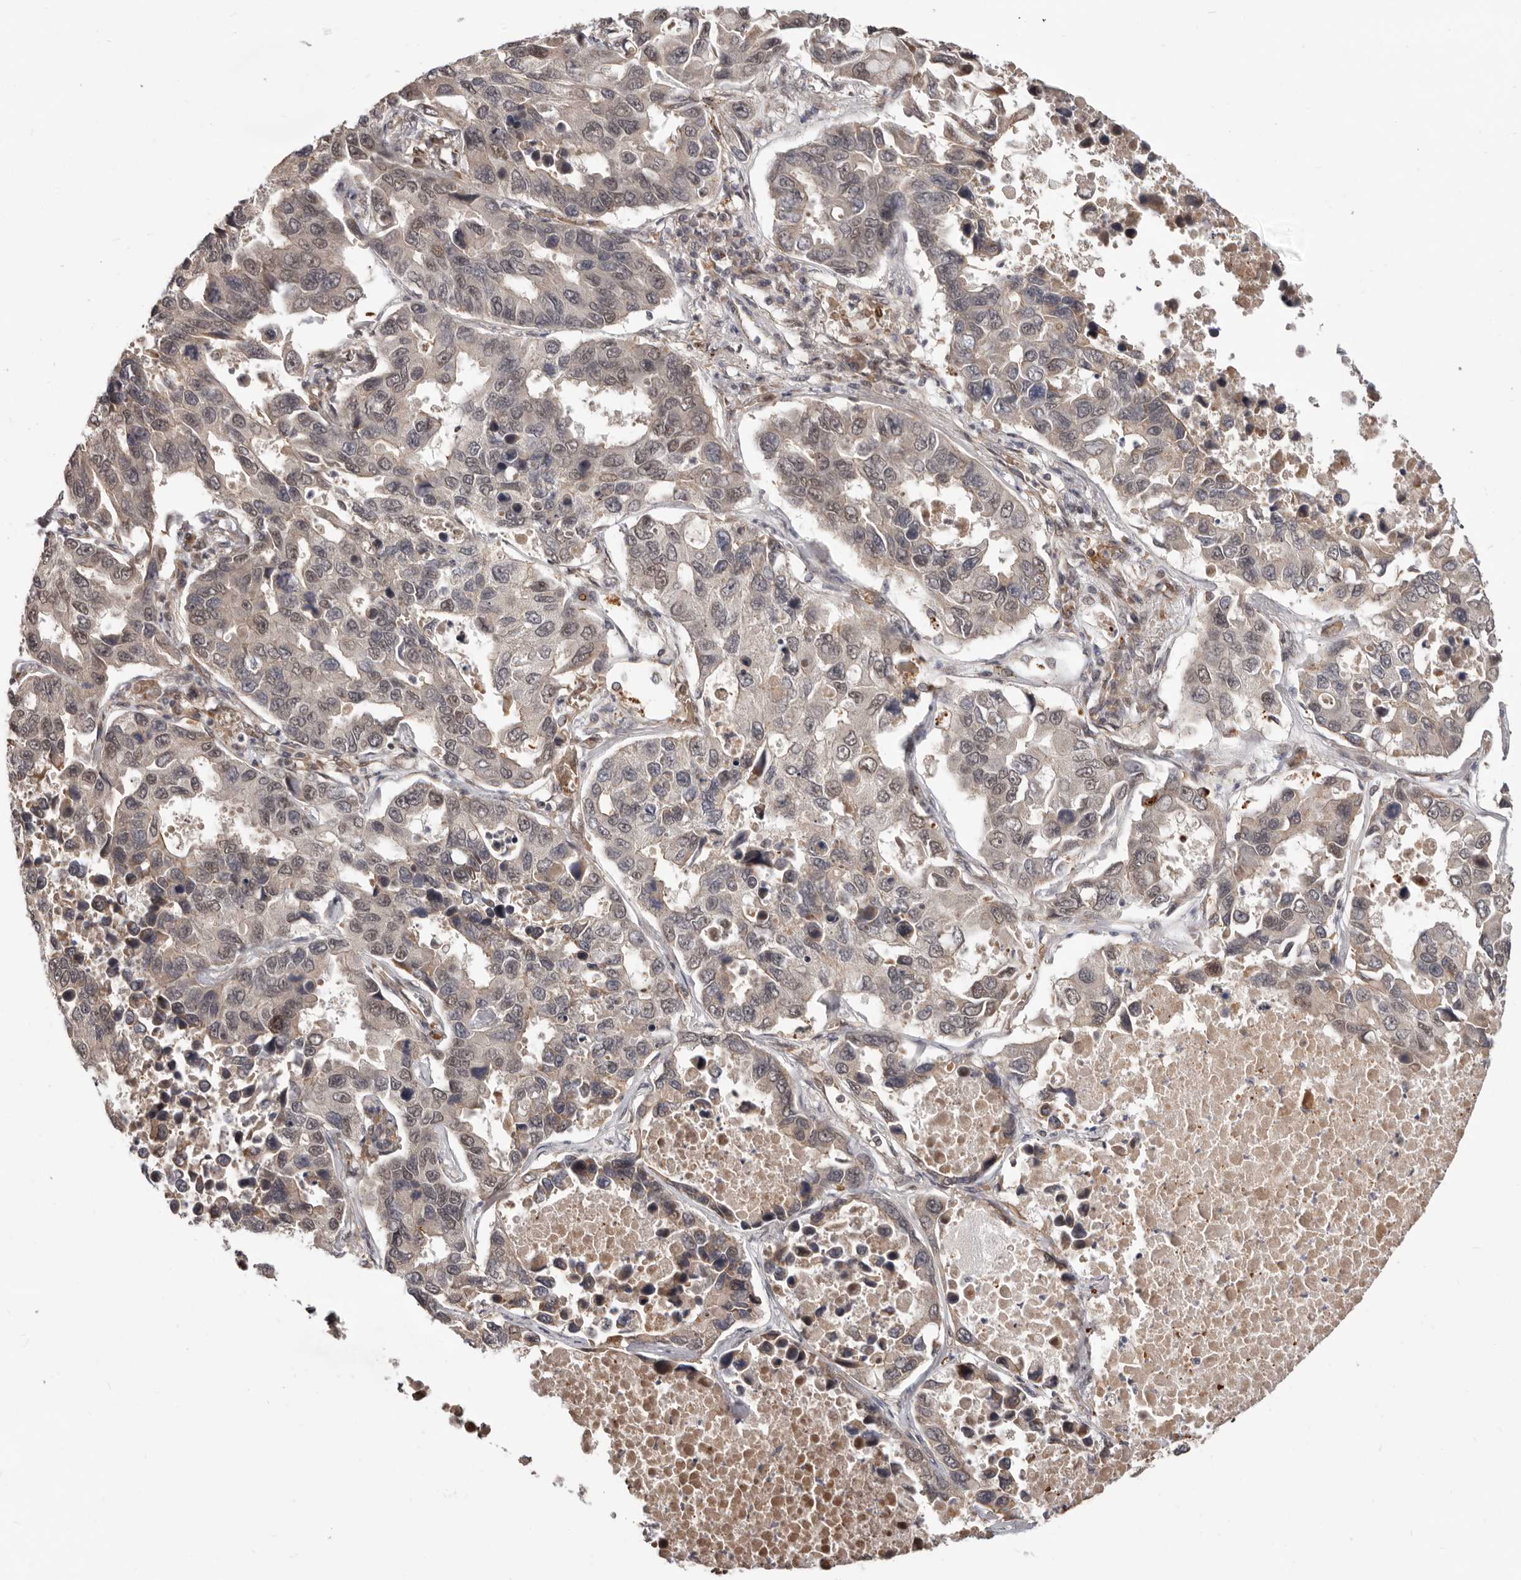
{"staining": {"intensity": "moderate", "quantity": "<25%", "location": "cytoplasmic/membranous,nuclear"}, "tissue": "lung cancer", "cell_type": "Tumor cells", "image_type": "cancer", "snomed": [{"axis": "morphology", "description": "Adenocarcinoma, NOS"}, {"axis": "topography", "description": "Lung"}], "caption": "Brown immunohistochemical staining in lung cancer (adenocarcinoma) displays moderate cytoplasmic/membranous and nuclear staining in approximately <25% of tumor cells.", "gene": "NCOA3", "patient": {"sex": "male", "age": 64}}